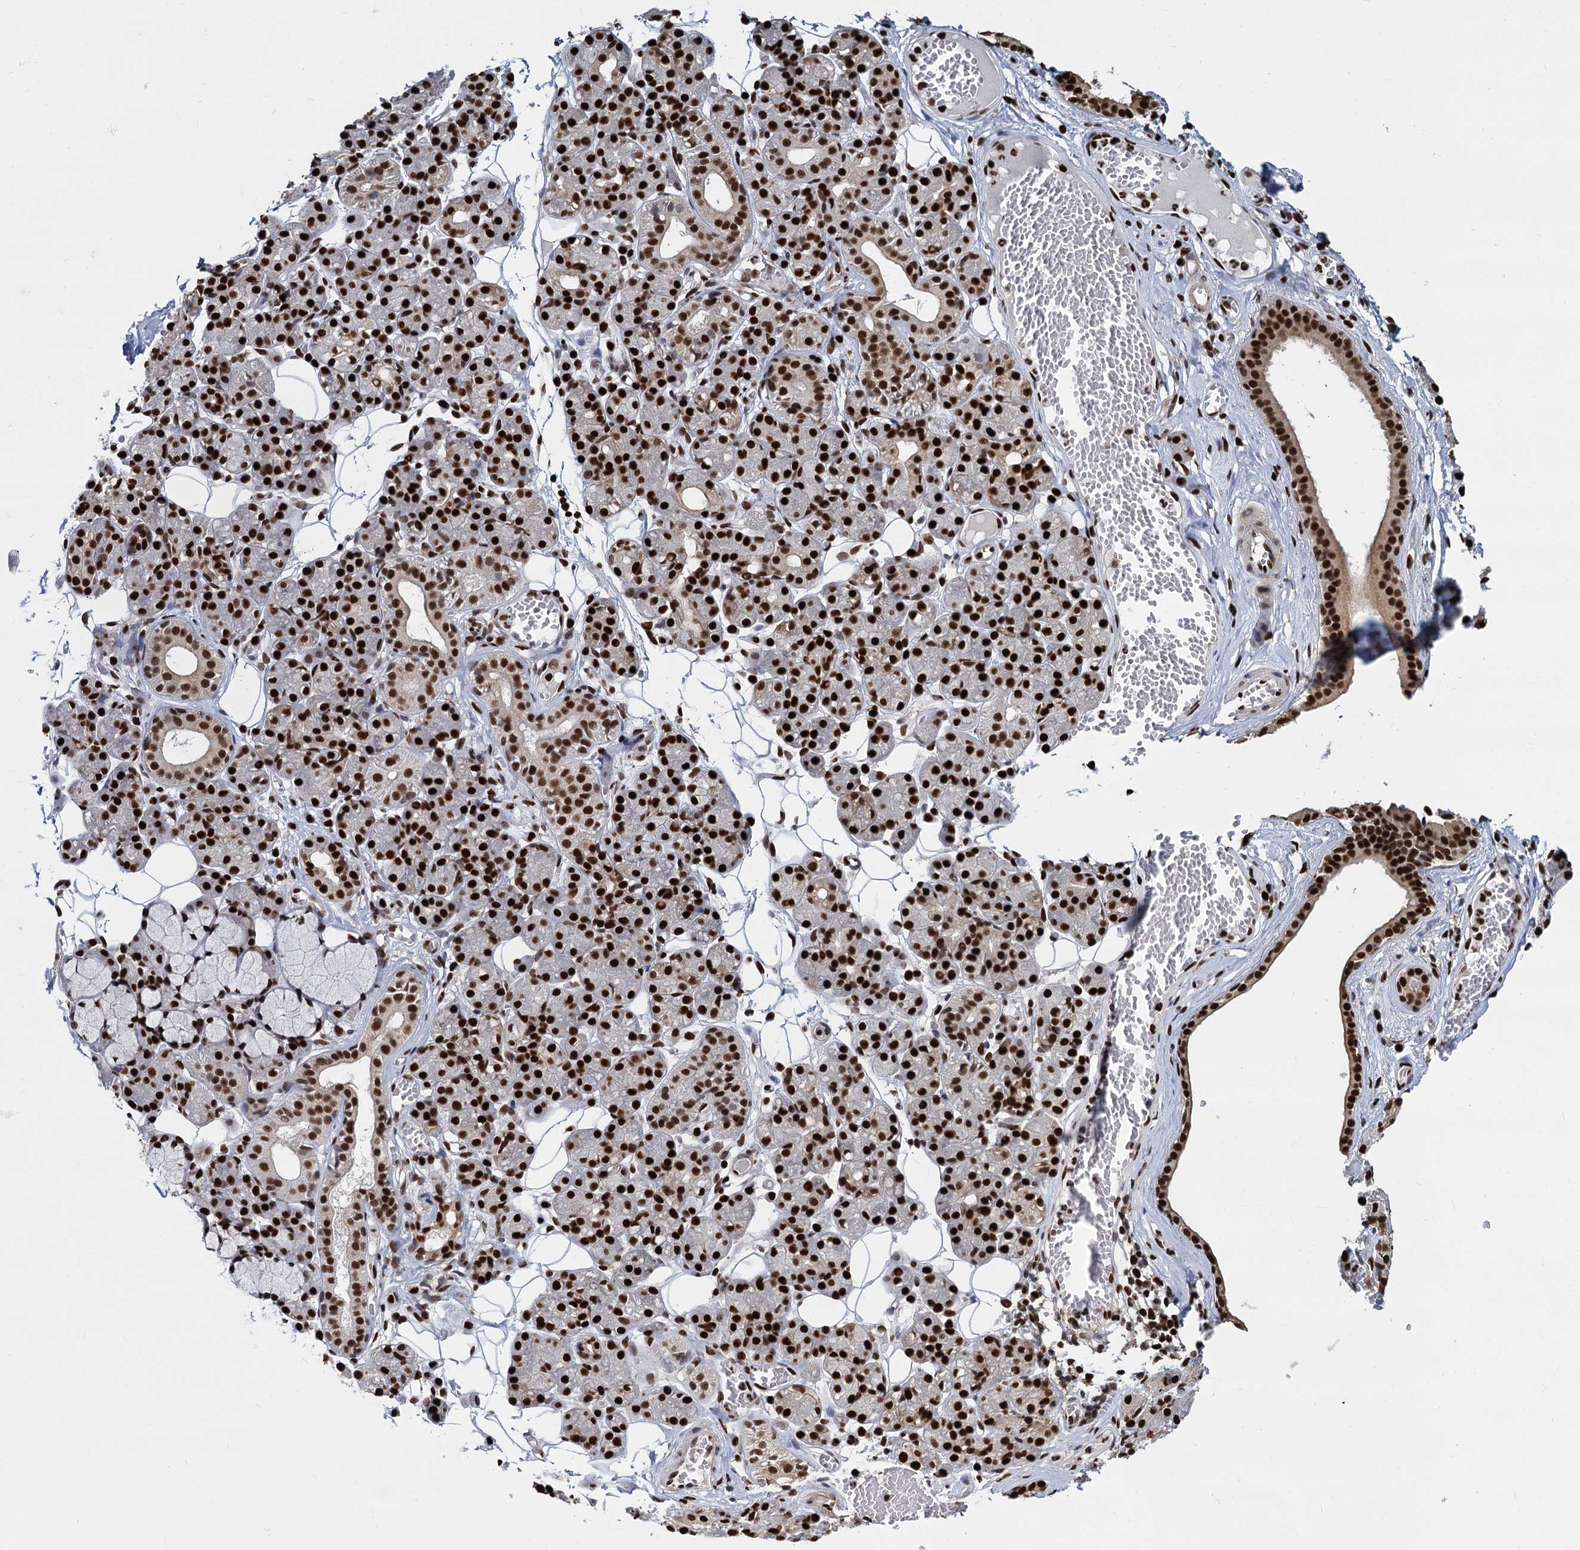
{"staining": {"intensity": "strong", "quantity": ">75%", "location": "nuclear"}, "tissue": "salivary gland", "cell_type": "Glandular cells", "image_type": "normal", "snomed": [{"axis": "morphology", "description": "Normal tissue, NOS"}, {"axis": "topography", "description": "Salivary gland"}], "caption": "High-power microscopy captured an IHC histopathology image of normal salivary gland, revealing strong nuclear positivity in about >75% of glandular cells.", "gene": "DCPS", "patient": {"sex": "male", "age": 63}}